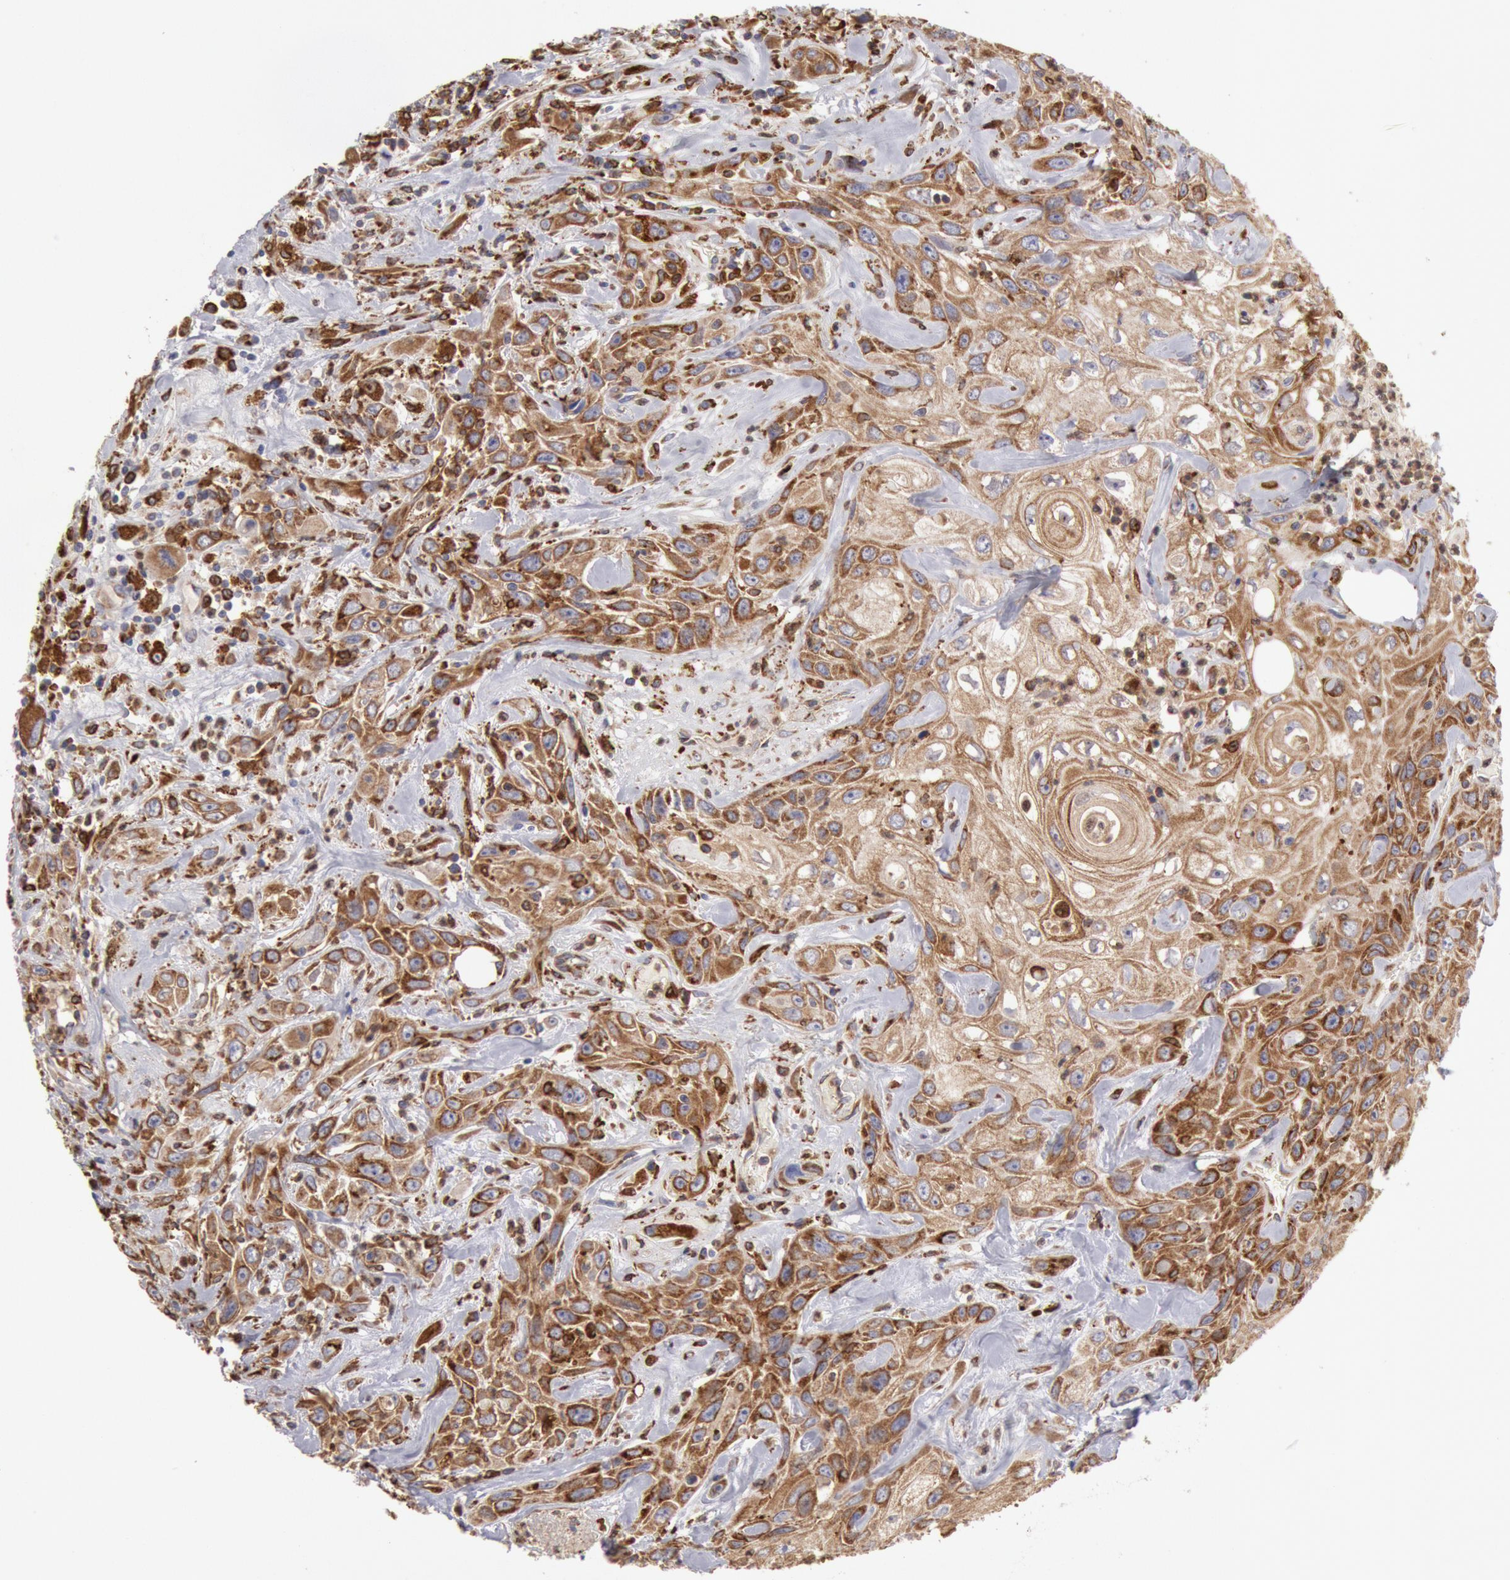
{"staining": {"intensity": "moderate", "quantity": ">75%", "location": "cytoplasmic/membranous"}, "tissue": "urothelial cancer", "cell_type": "Tumor cells", "image_type": "cancer", "snomed": [{"axis": "morphology", "description": "Urothelial carcinoma, High grade"}, {"axis": "topography", "description": "Urinary bladder"}], "caption": "Immunohistochemistry image of urothelial cancer stained for a protein (brown), which demonstrates medium levels of moderate cytoplasmic/membranous staining in about >75% of tumor cells.", "gene": "ERP44", "patient": {"sex": "female", "age": 84}}